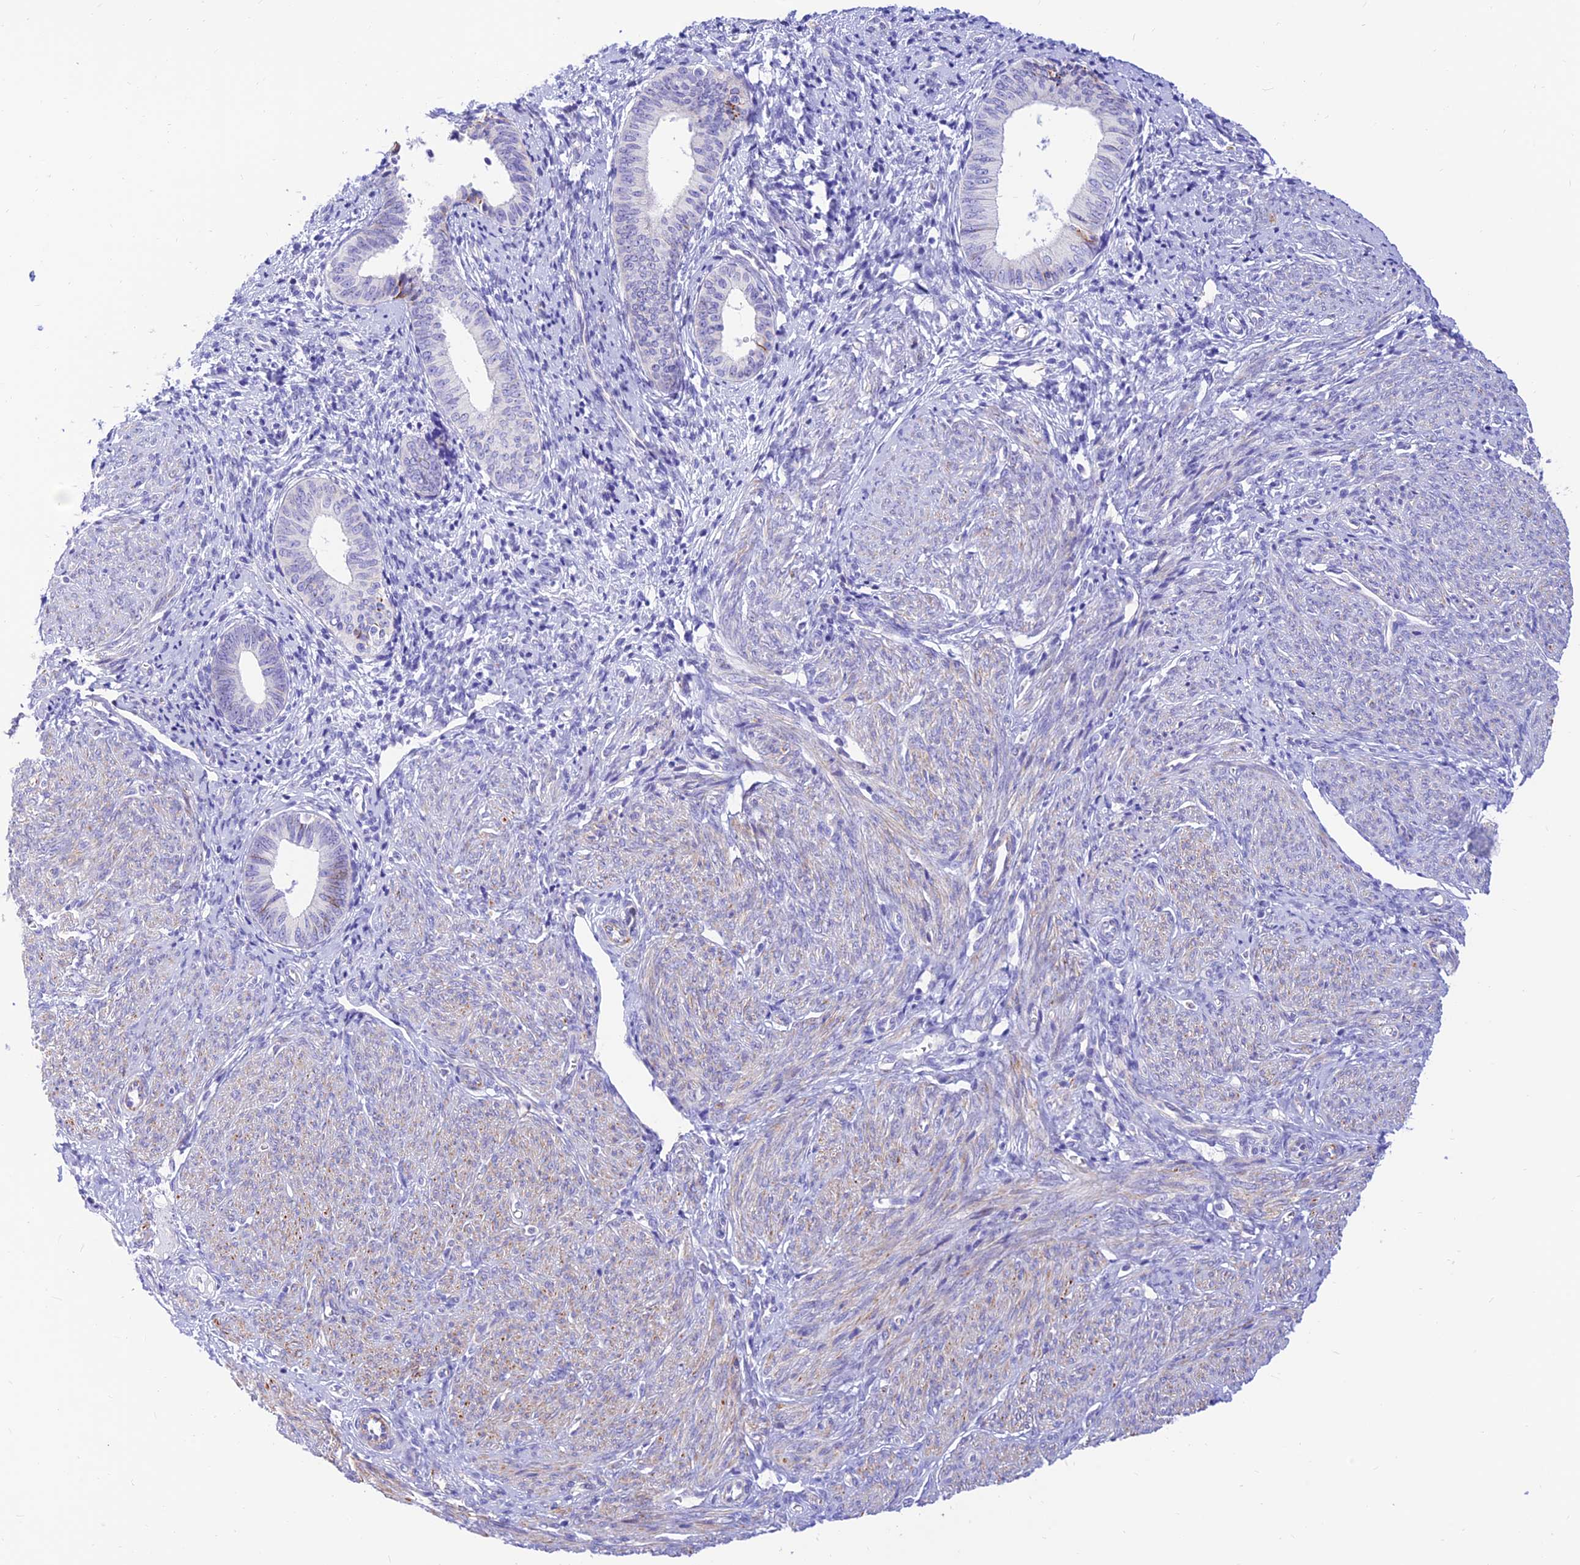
{"staining": {"intensity": "negative", "quantity": "none", "location": "none"}, "tissue": "endometrial cancer", "cell_type": "Tumor cells", "image_type": "cancer", "snomed": [{"axis": "morphology", "description": "Adenocarcinoma, NOS"}, {"axis": "topography", "description": "Endometrium"}], "caption": "Immunohistochemistry photomicrograph of human endometrial adenocarcinoma stained for a protein (brown), which displays no expression in tumor cells.", "gene": "FAM186B", "patient": {"sex": "female", "age": 79}}